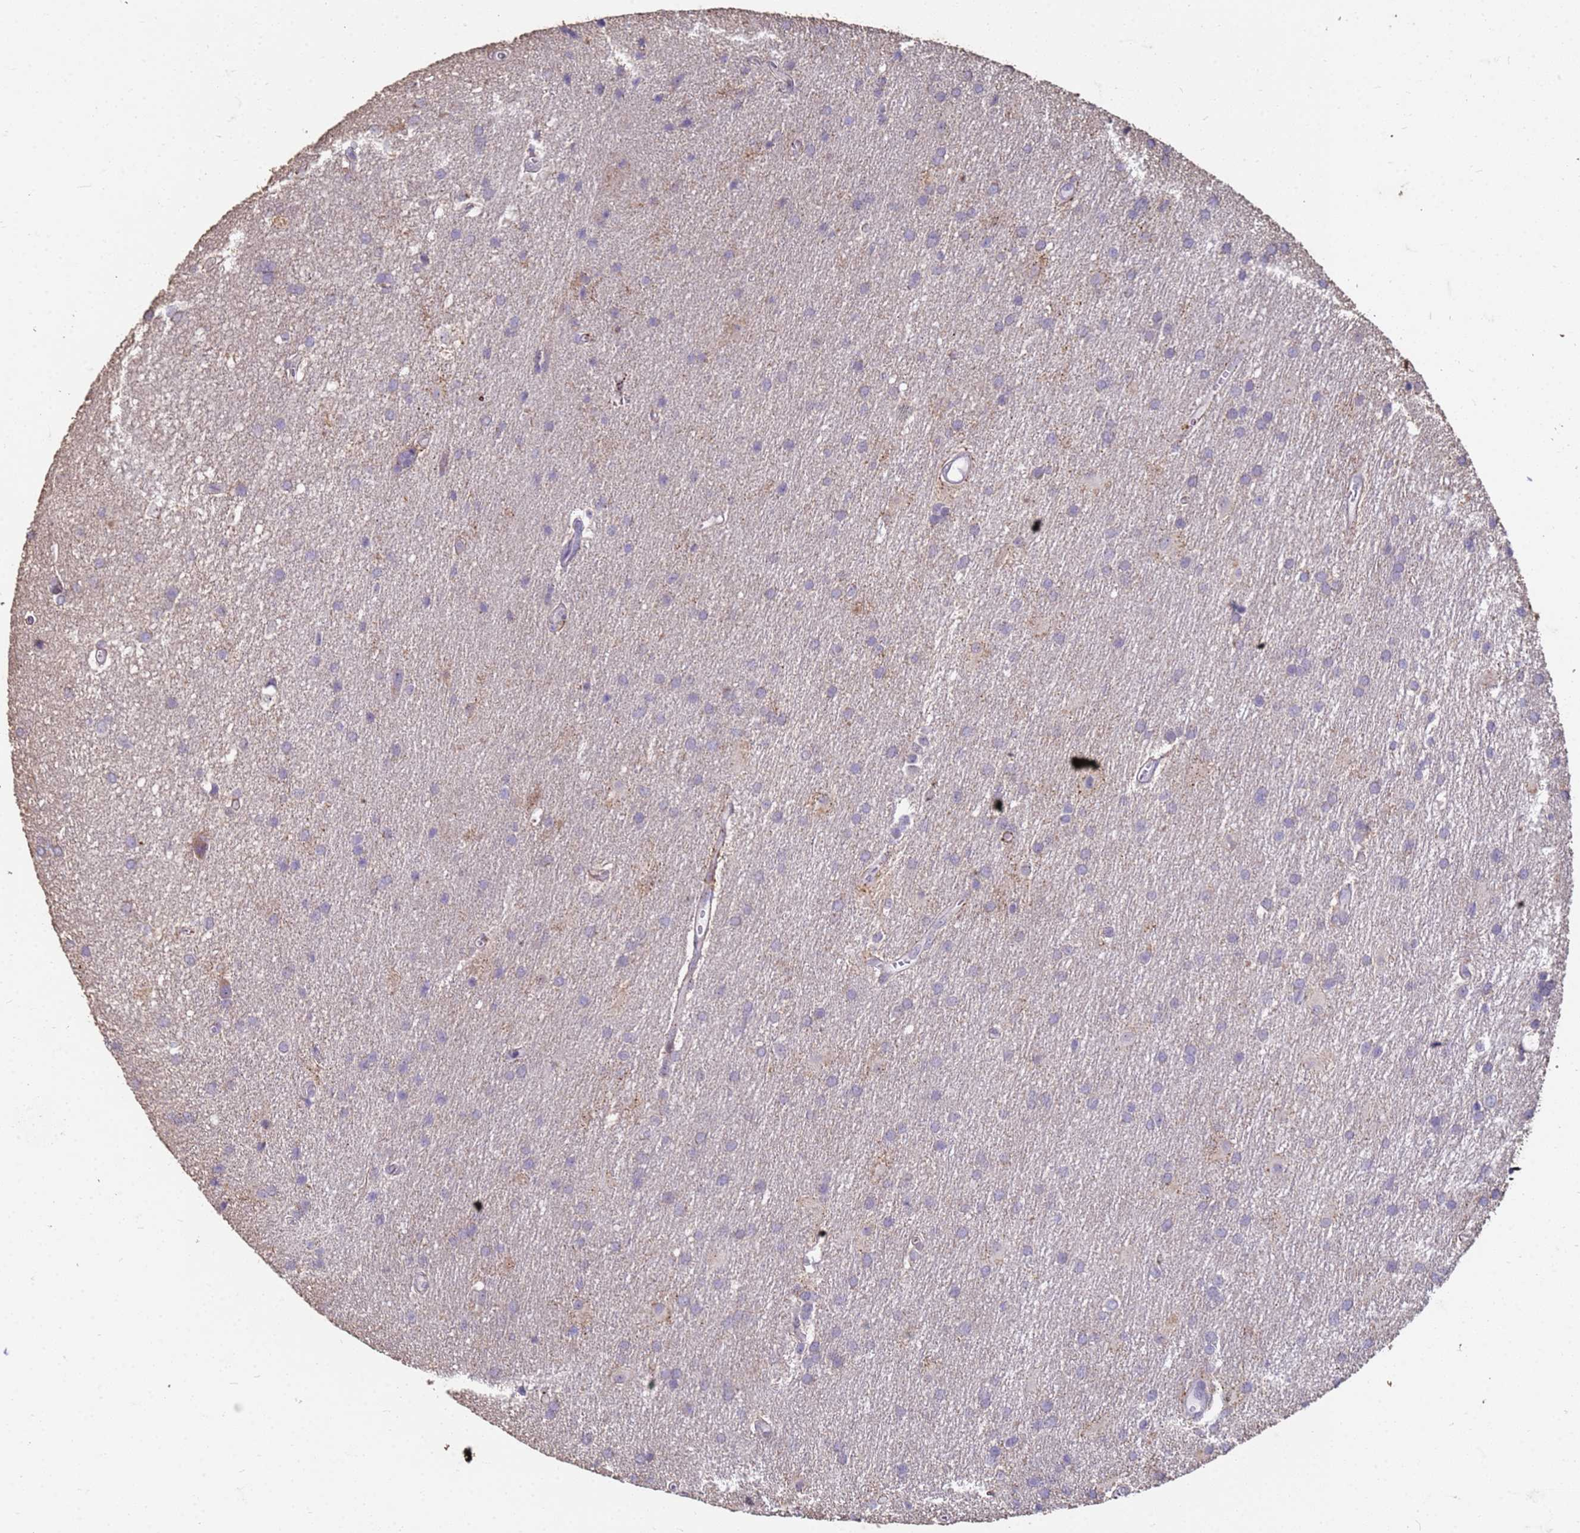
{"staining": {"intensity": "negative", "quantity": "none", "location": "none"}, "tissue": "glioma", "cell_type": "Tumor cells", "image_type": "cancer", "snomed": [{"axis": "morphology", "description": "Glioma, malignant, Low grade"}, {"axis": "topography", "description": "Brain"}], "caption": "Protein analysis of glioma reveals no significant expression in tumor cells. (Stains: DAB immunohistochemistry with hematoxylin counter stain, Microscopy: brightfield microscopy at high magnification).", "gene": "SLC25A15", "patient": {"sex": "male", "age": 66}}